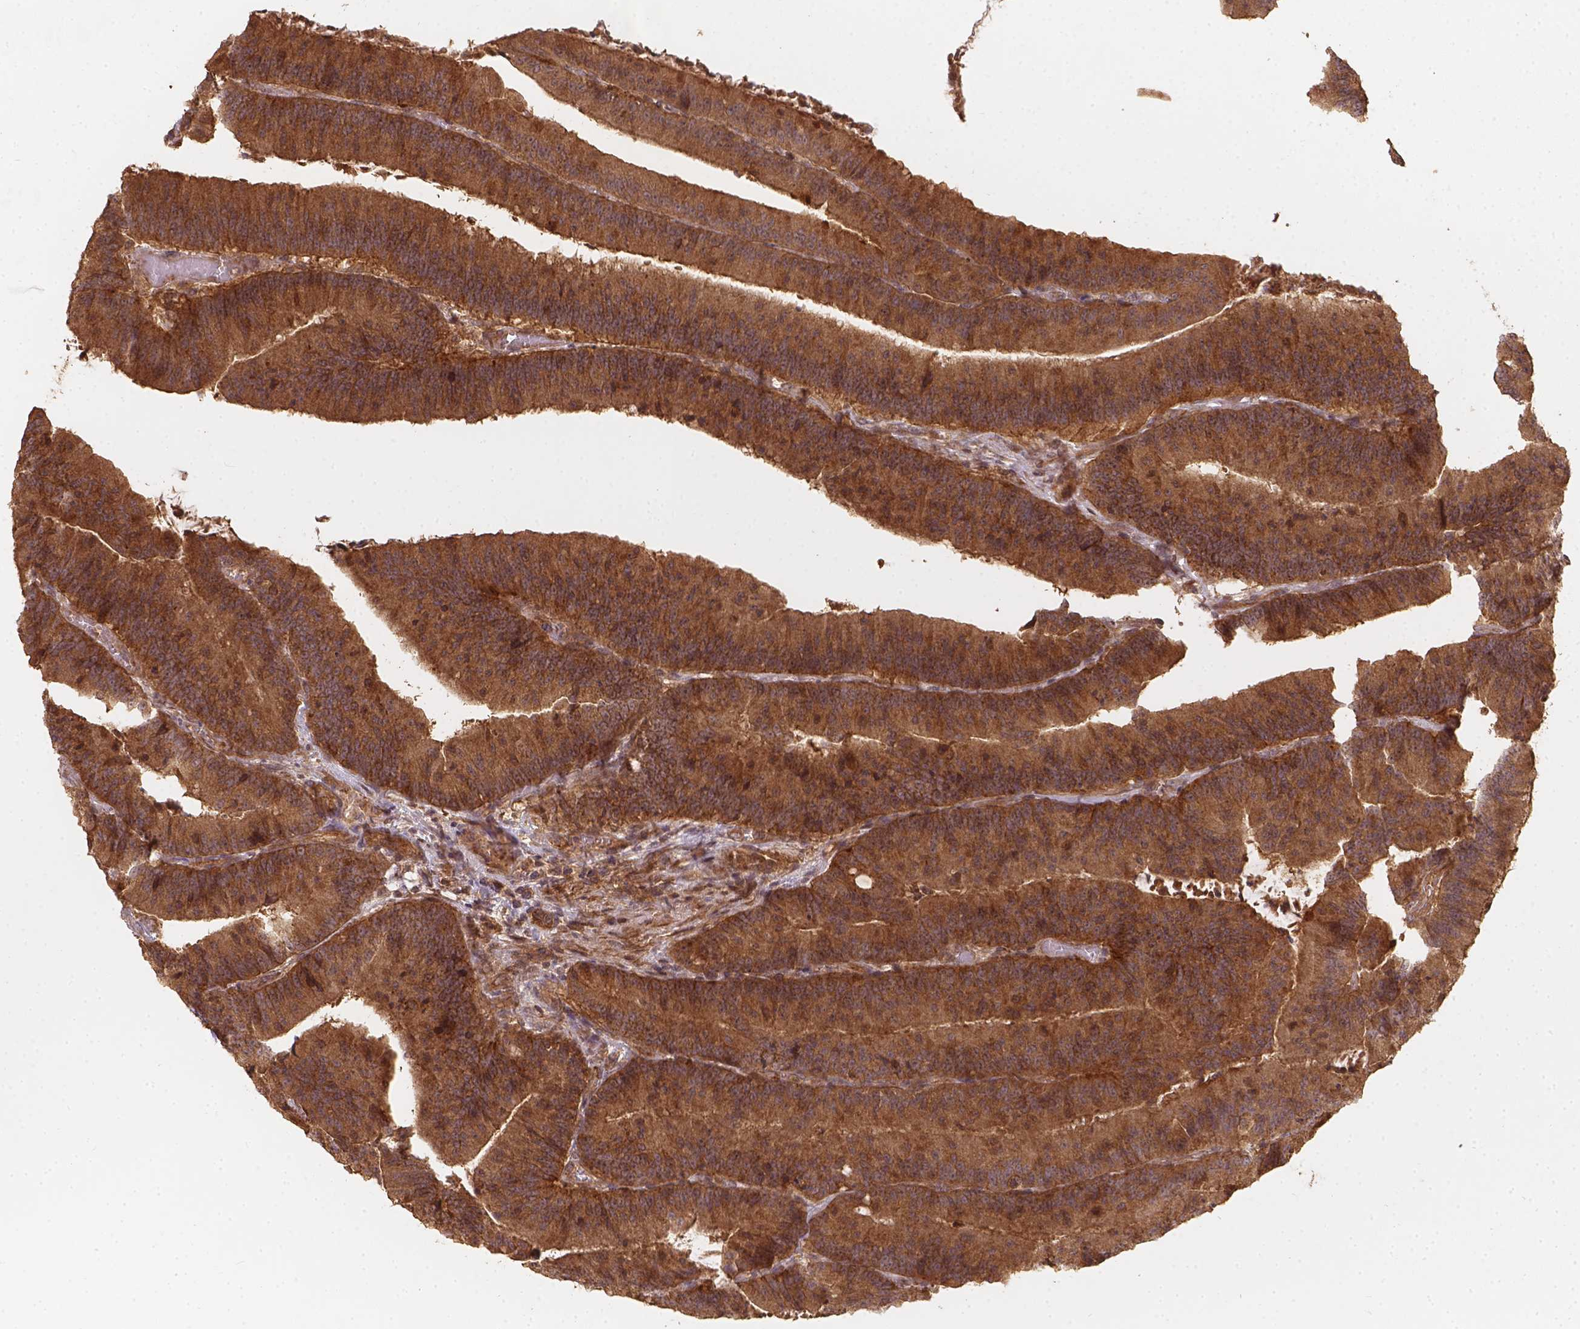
{"staining": {"intensity": "strong", "quantity": ">75%", "location": "cytoplasmic/membranous"}, "tissue": "colorectal cancer", "cell_type": "Tumor cells", "image_type": "cancer", "snomed": [{"axis": "morphology", "description": "Adenocarcinoma, NOS"}, {"axis": "topography", "description": "Colon"}], "caption": "There is high levels of strong cytoplasmic/membranous staining in tumor cells of colorectal cancer (adenocarcinoma), as demonstrated by immunohistochemical staining (brown color).", "gene": "XPR1", "patient": {"sex": "female", "age": 78}}